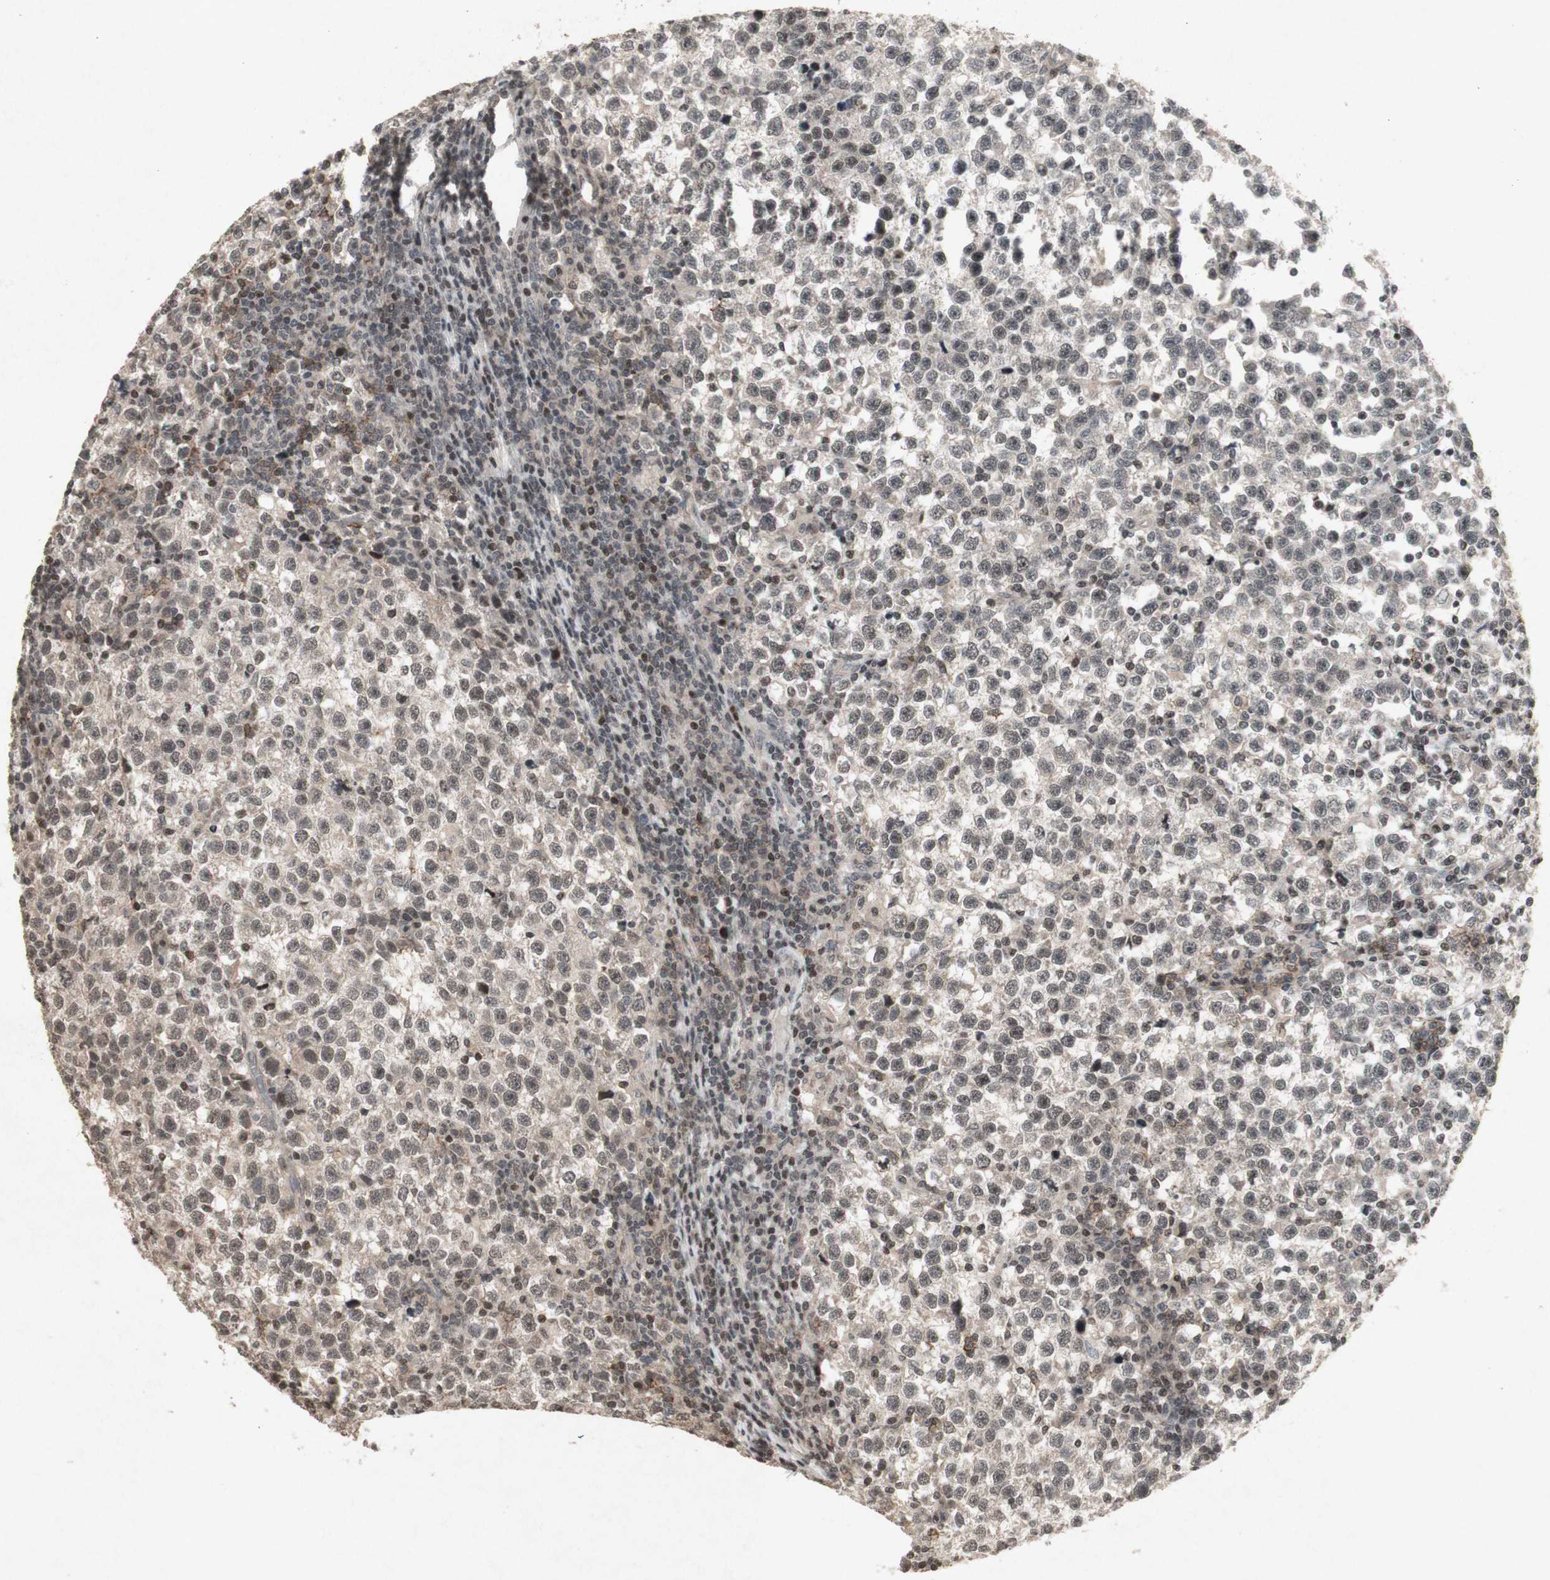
{"staining": {"intensity": "weak", "quantity": "25%-75%", "location": "cytoplasmic/membranous"}, "tissue": "testis cancer", "cell_type": "Tumor cells", "image_type": "cancer", "snomed": [{"axis": "morphology", "description": "Seminoma, NOS"}, {"axis": "topography", "description": "Testis"}], "caption": "Immunohistochemical staining of testis cancer (seminoma) displays low levels of weak cytoplasmic/membranous staining in approximately 25%-75% of tumor cells.", "gene": "PLXNA1", "patient": {"sex": "male", "age": 43}}